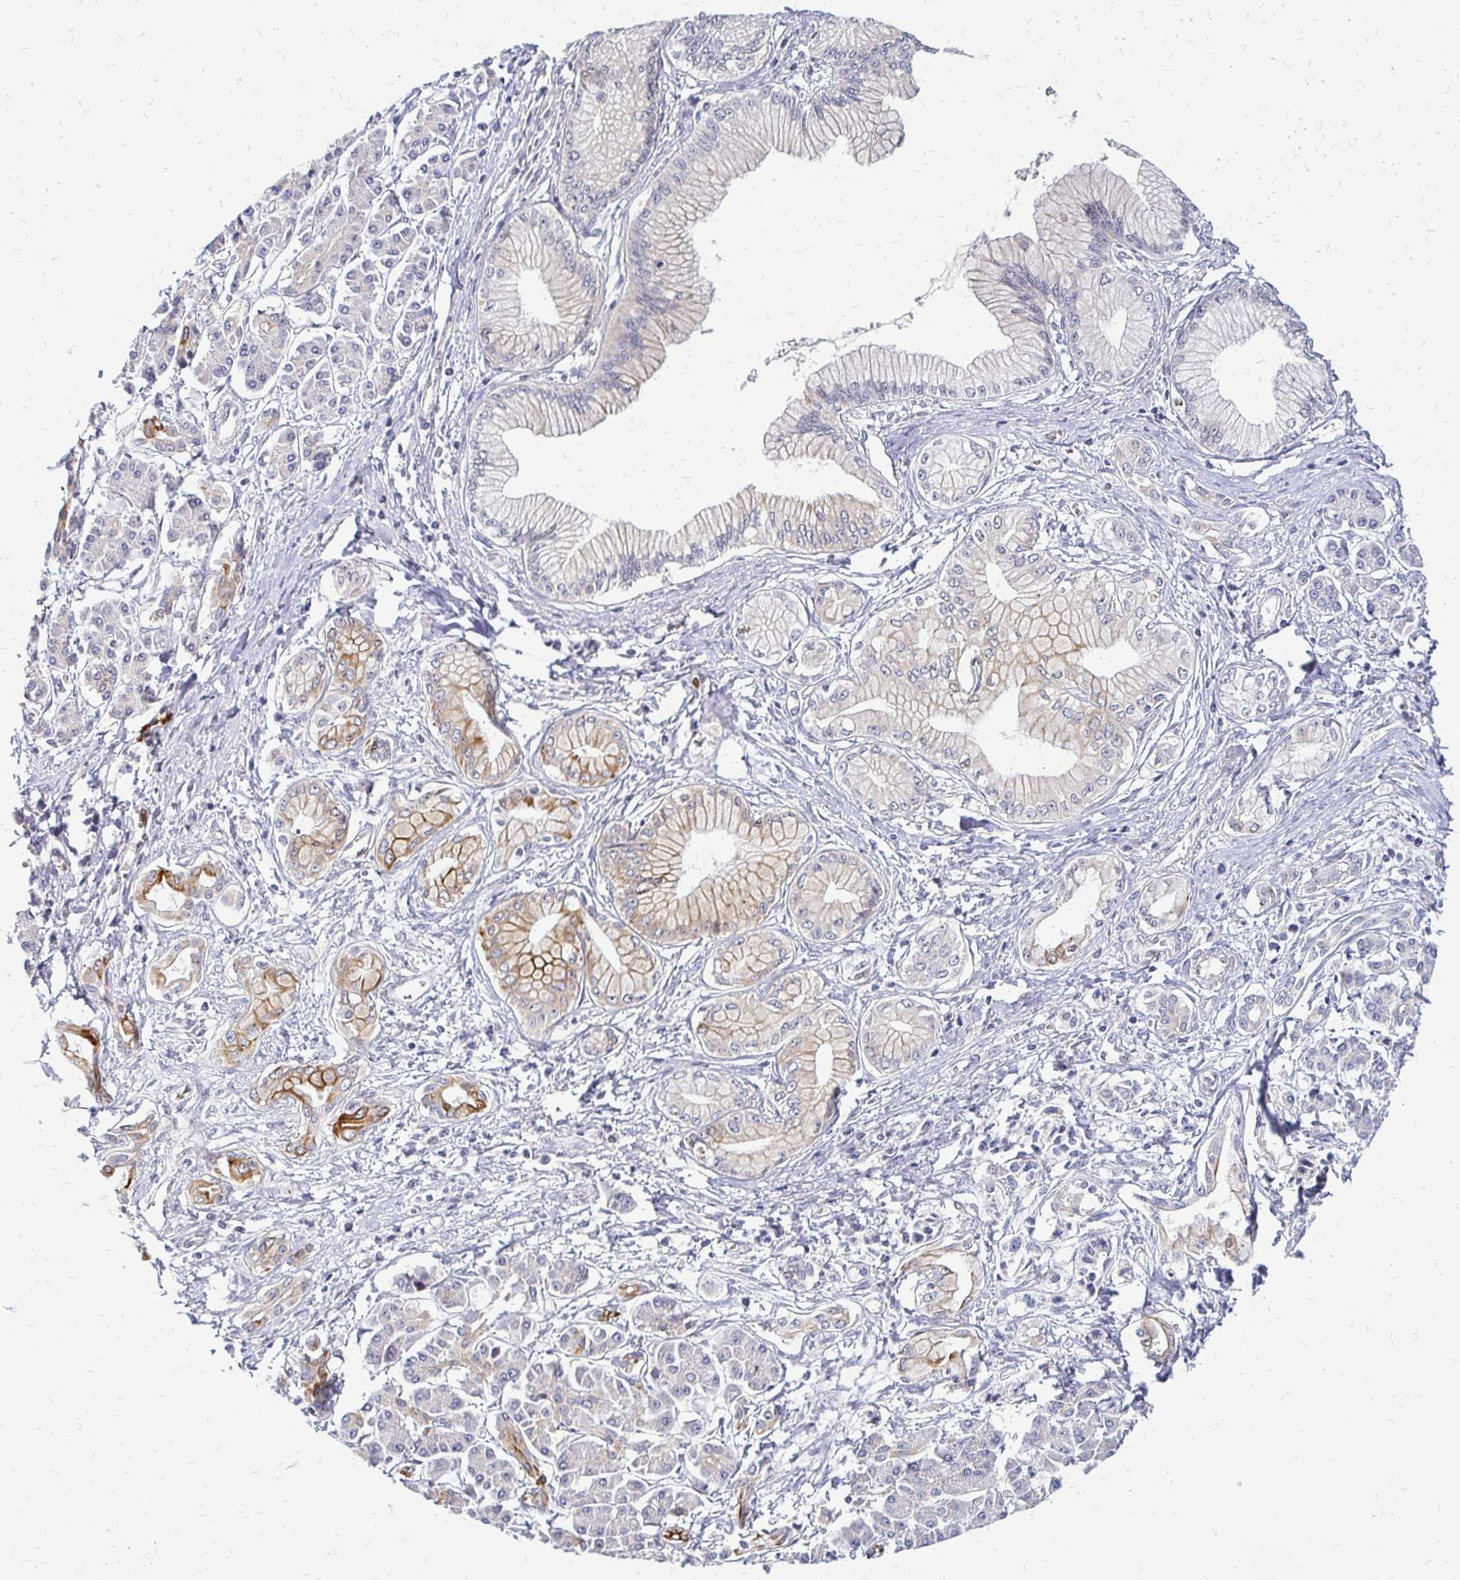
{"staining": {"intensity": "moderate", "quantity": "25%-75%", "location": "cytoplasmic/membranous"}, "tissue": "pancreatic cancer", "cell_type": "Tumor cells", "image_type": "cancer", "snomed": [{"axis": "morphology", "description": "Adenocarcinoma, NOS"}, {"axis": "topography", "description": "Pancreas"}], "caption": "Pancreatic cancer stained for a protein (brown) exhibits moderate cytoplasmic/membranous positive staining in approximately 25%-75% of tumor cells.", "gene": "TRIR", "patient": {"sex": "female", "age": 68}}